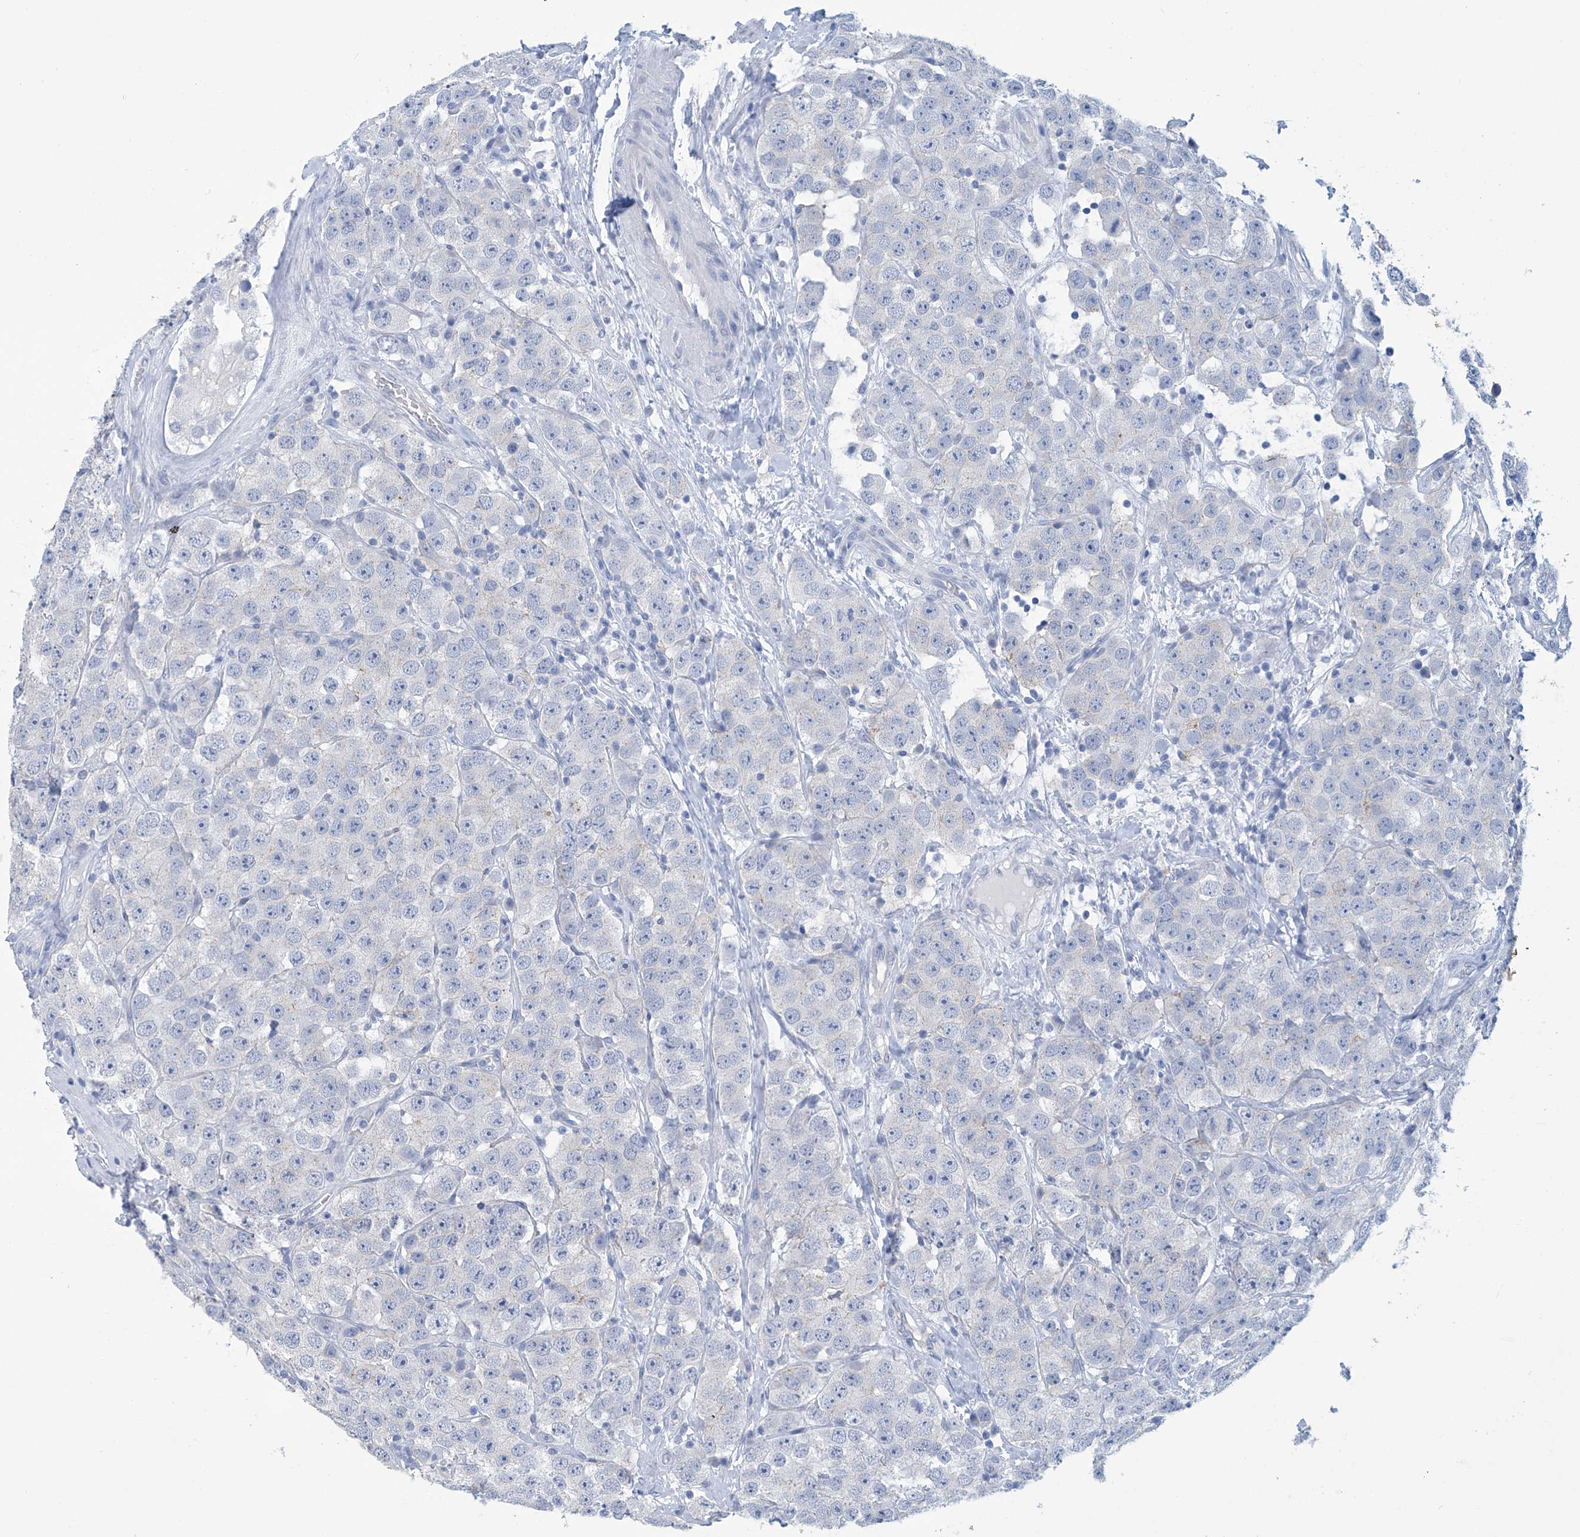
{"staining": {"intensity": "negative", "quantity": "none", "location": "none"}, "tissue": "testis cancer", "cell_type": "Tumor cells", "image_type": "cancer", "snomed": [{"axis": "morphology", "description": "Seminoma, NOS"}, {"axis": "topography", "description": "Testis"}], "caption": "Human testis seminoma stained for a protein using immunohistochemistry (IHC) demonstrates no staining in tumor cells.", "gene": "DSP", "patient": {"sex": "male", "age": 28}}